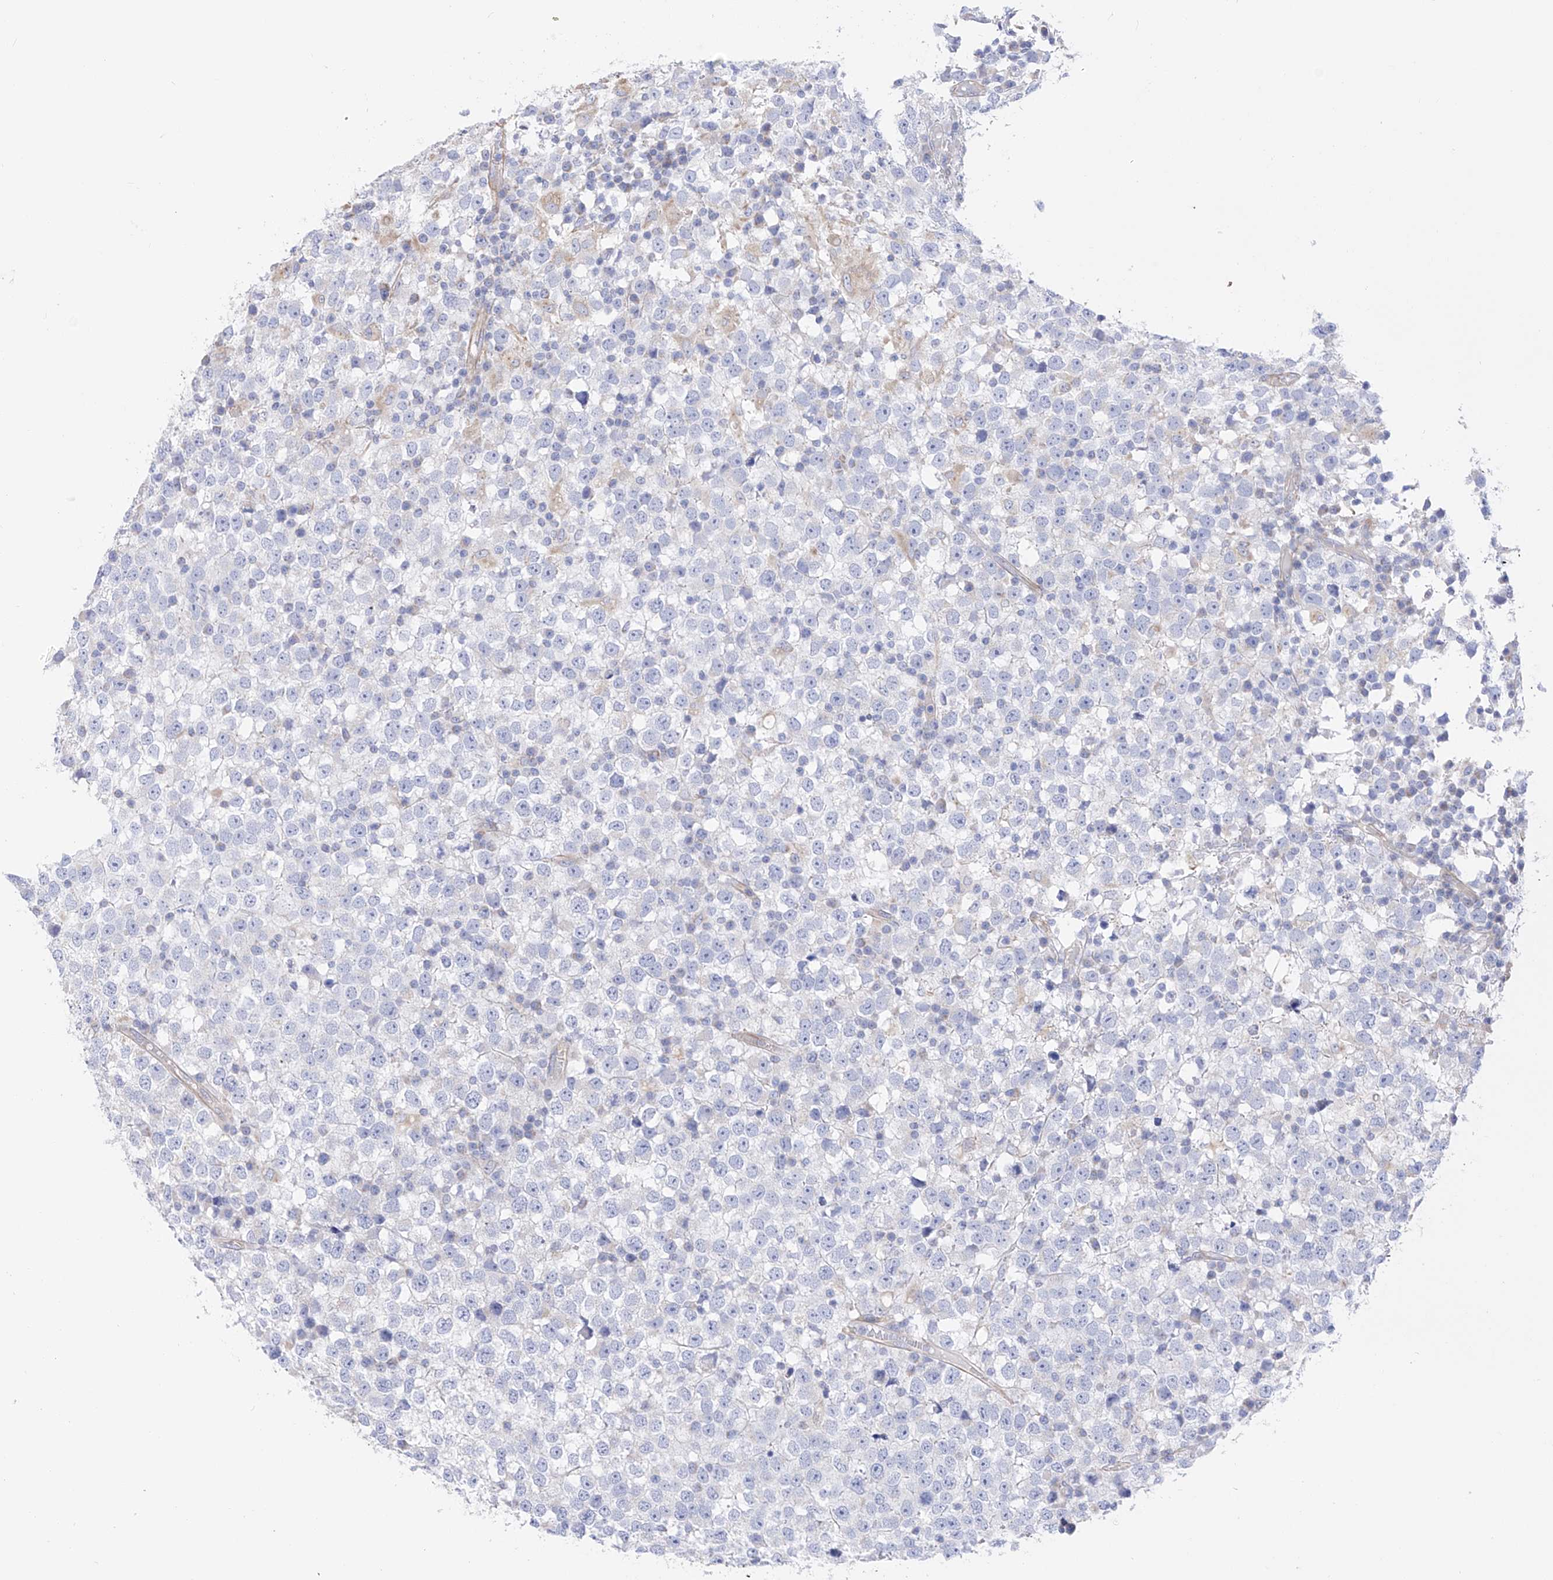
{"staining": {"intensity": "negative", "quantity": "none", "location": "none"}, "tissue": "testis cancer", "cell_type": "Tumor cells", "image_type": "cancer", "snomed": [{"axis": "morphology", "description": "Seminoma, NOS"}, {"axis": "topography", "description": "Testis"}], "caption": "IHC micrograph of neoplastic tissue: human testis seminoma stained with DAB displays no significant protein expression in tumor cells.", "gene": "FLG", "patient": {"sex": "male", "age": 65}}